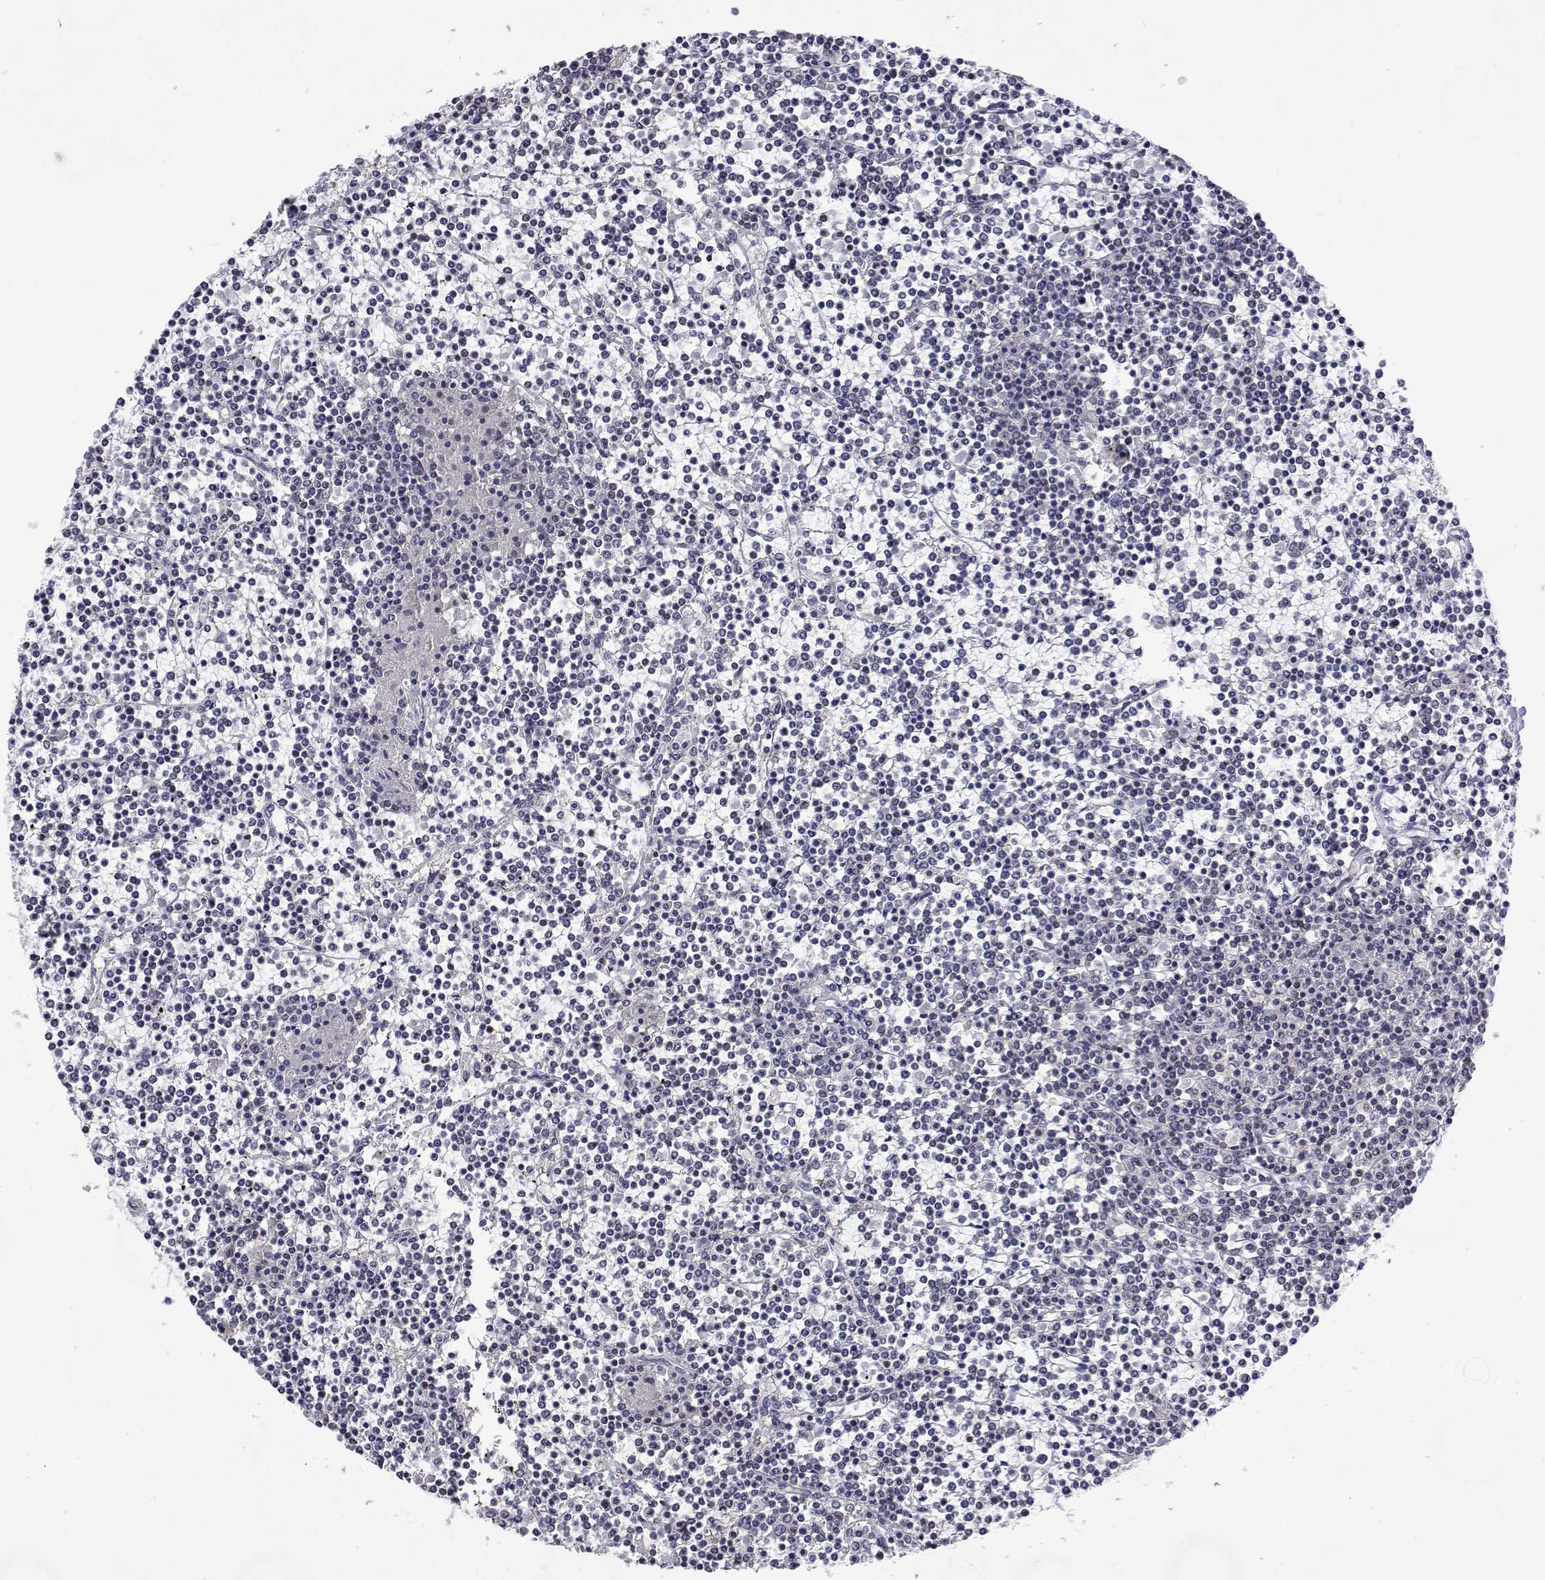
{"staining": {"intensity": "negative", "quantity": "none", "location": "none"}, "tissue": "lymphoma", "cell_type": "Tumor cells", "image_type": "cancer", "snomed": [{"axis": "morphology", "description": "Malignant lymphoma, non-Hodgkin's type, Low grade"}, {"axis": "topography", "description": "Spleen"}], "caption": "DAB immunohistochemical staining of lymphoma shows no significant staining in tumor cells.", "gene": "NHP2", "patient": {"sex": "female", "age": 19}}